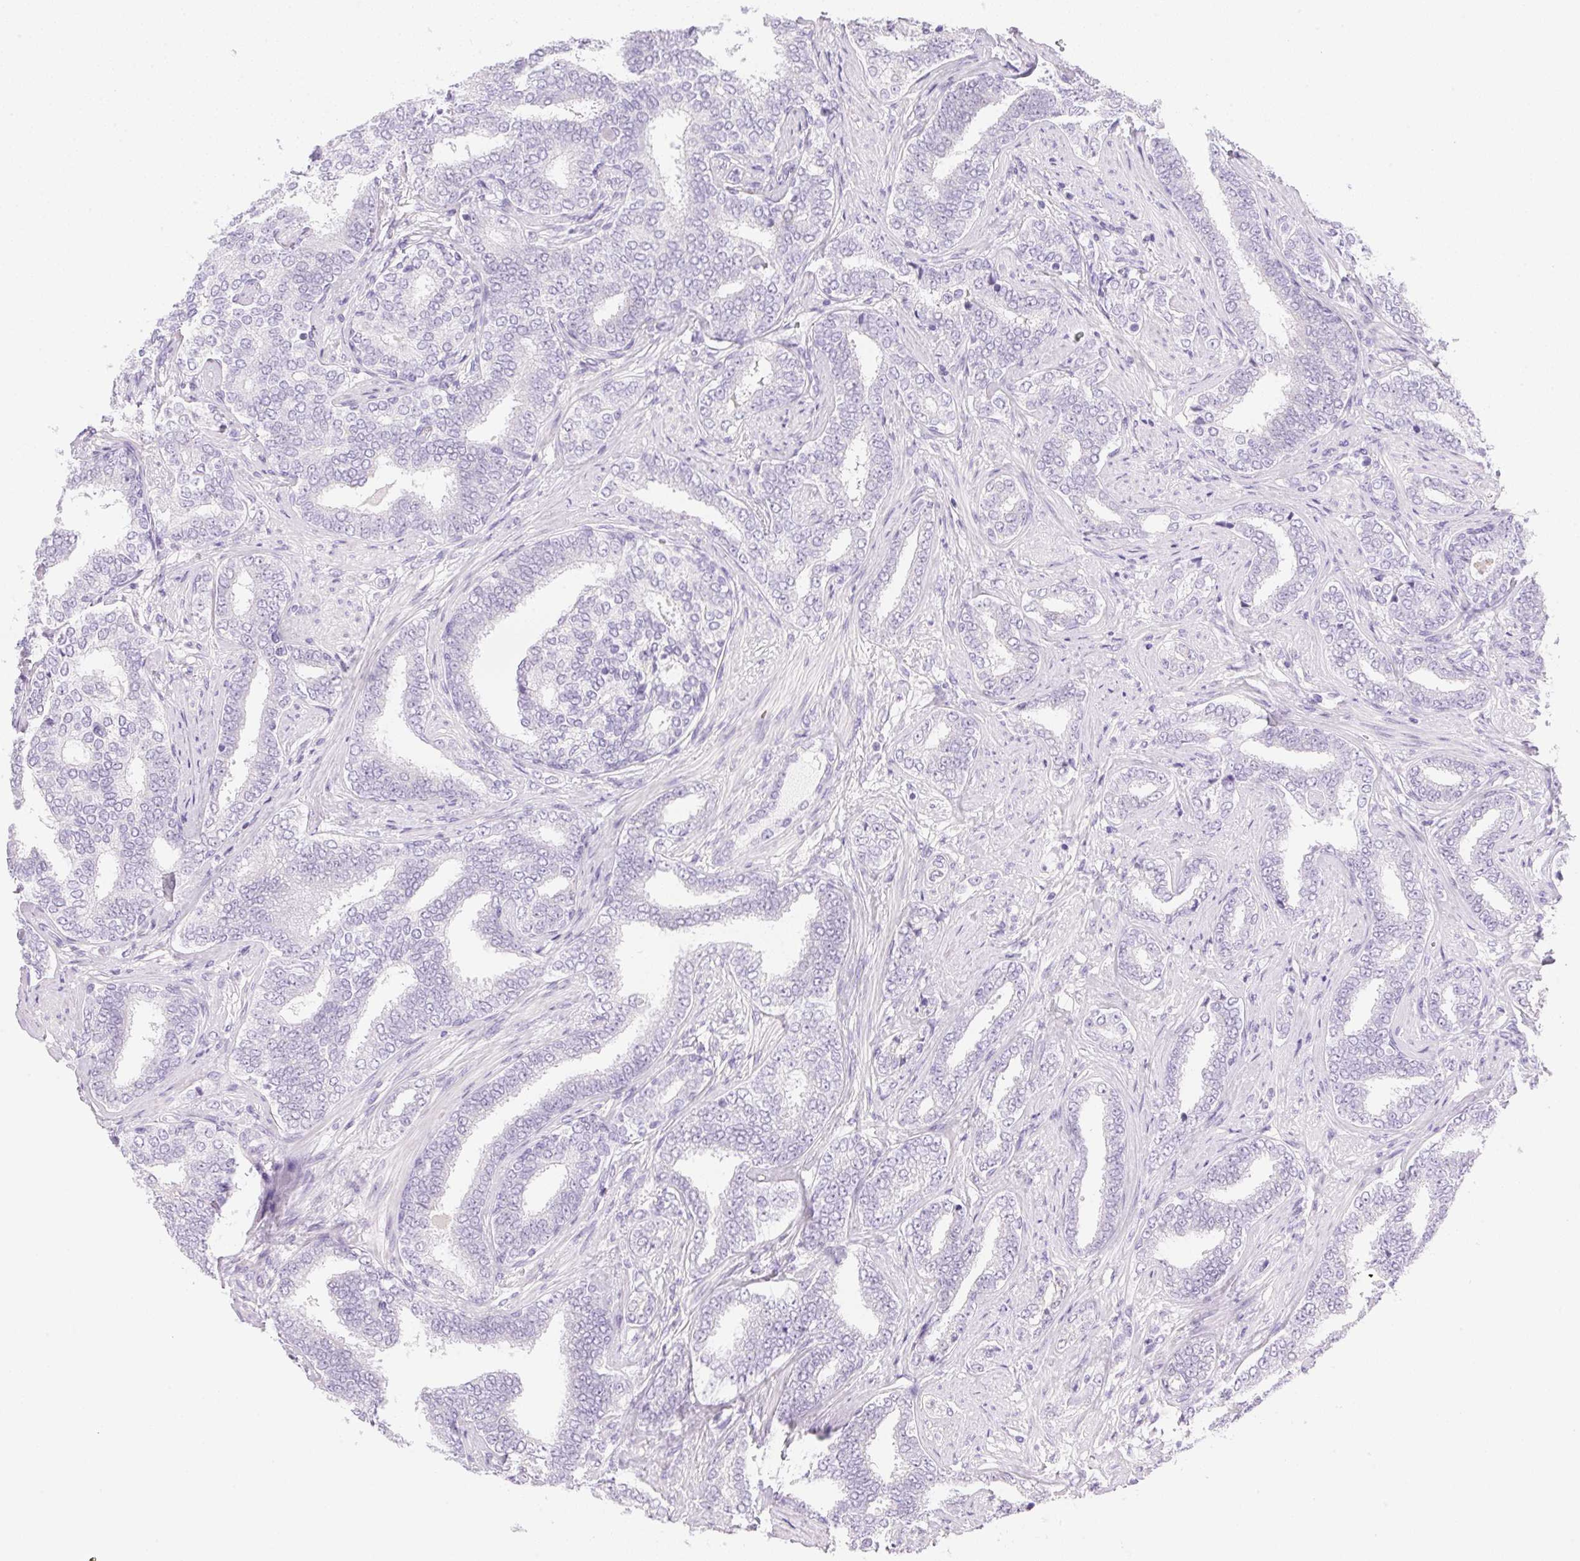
{"staining": {"intensity": "negative", "quantity": "none", "location": "none"}, "tissue": "prostate cancer", "cell_type": "Tumor cells", "image_type": "cancer", "snomed": [{"axis": "morphology", "description": "Adenocarcinoma, High grade"}, {"axis": "topography", "description": "Prostate"}], "caption": "Histopathology image shows no significant protein staining in tumor cells of adenocarcinoma (high-grade) (prostate).", "gene": "DHCR24", "patient": {"sex": "male", "age": 72}}